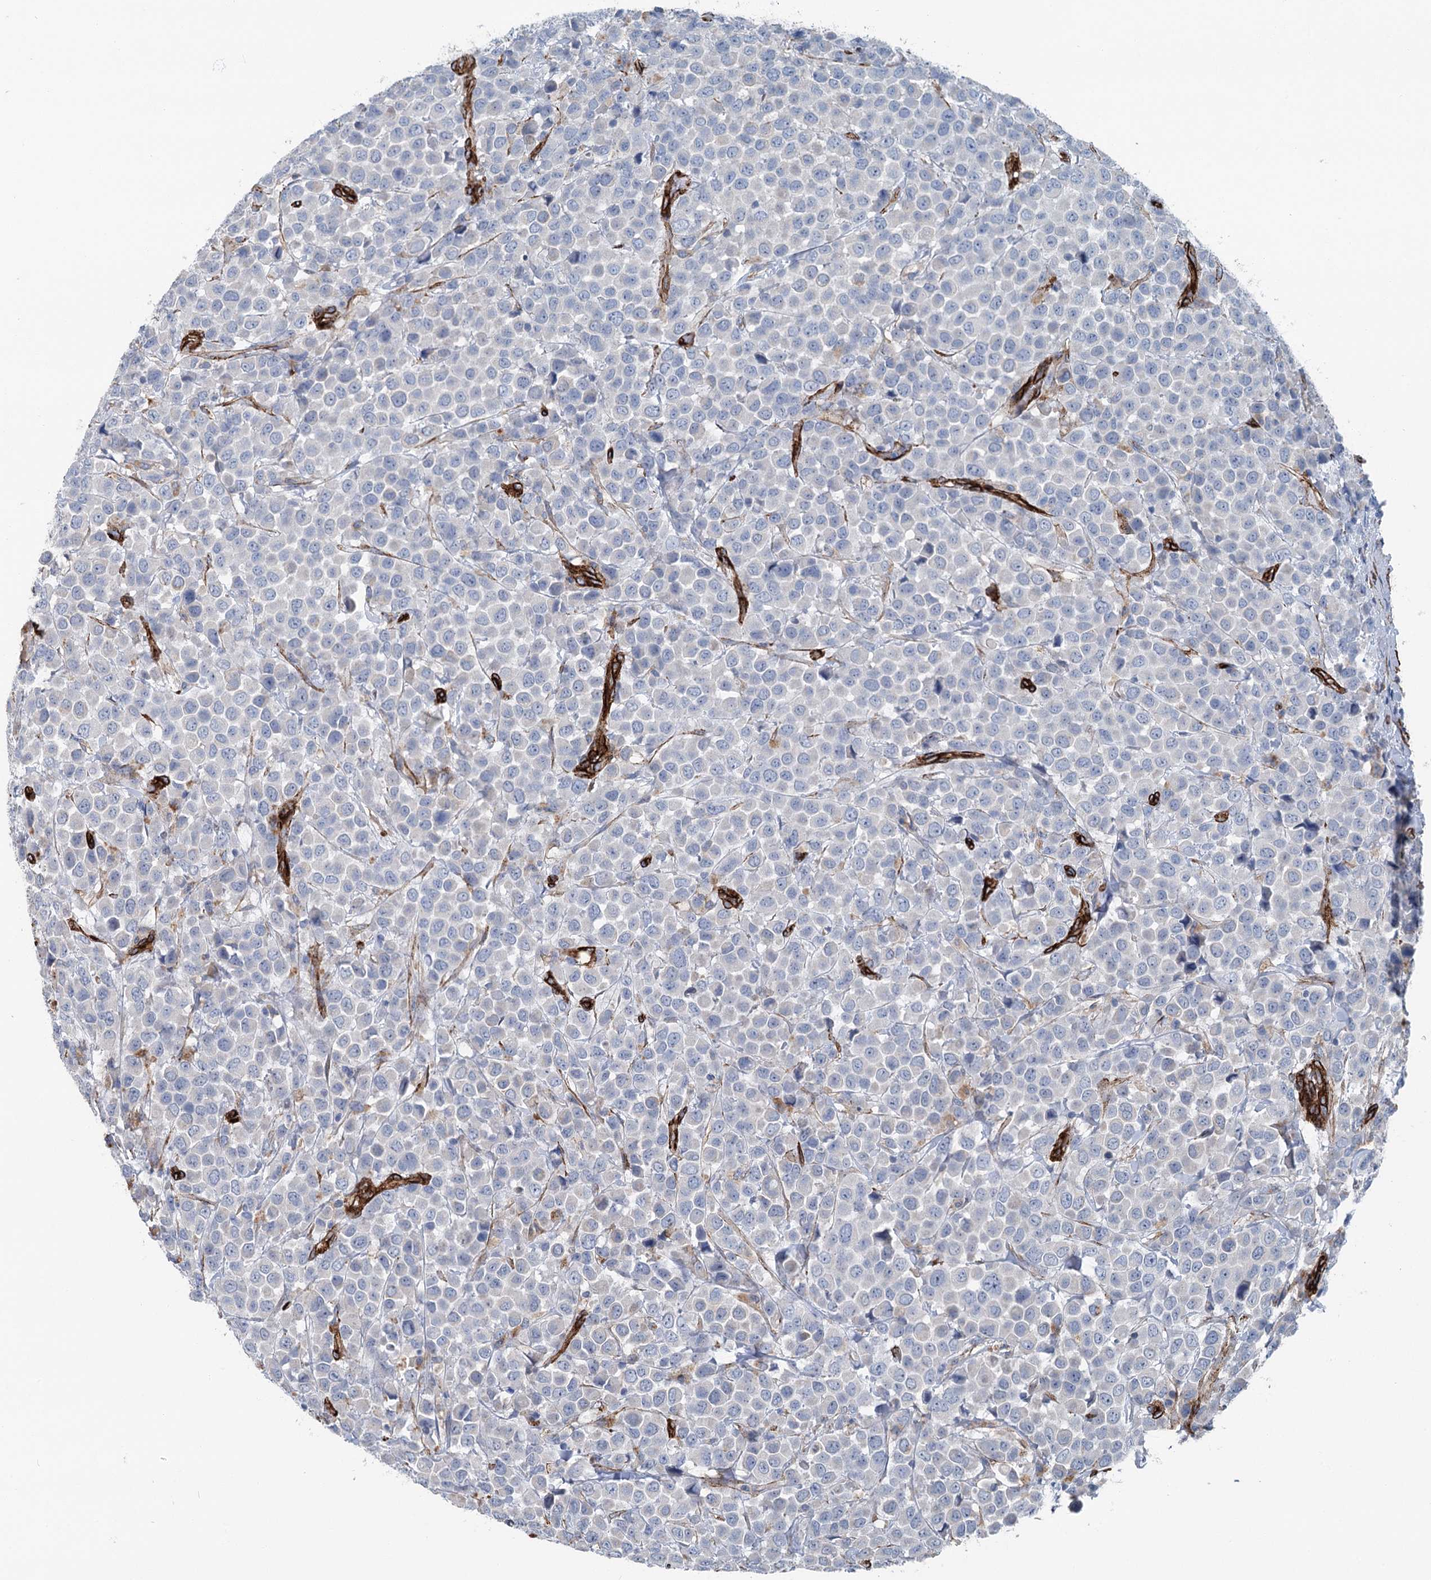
{"staining": {"intensity": "negative", "quantity": "none", "location": "none"}, "tissue": "breast cancer", "cell_type": "Tumor cells", "image_type": "cancer", "snomed": [{"axis": "morphology", "description": "Duct carcinoma"}, {"axis": "topography", "description": "Breast"}], "caption": "This is an IHC image of breast cancer. There is no staining in tumor cells.", "gene": "IQSEC1", "patient": {"sex": "female", "age": 61}}